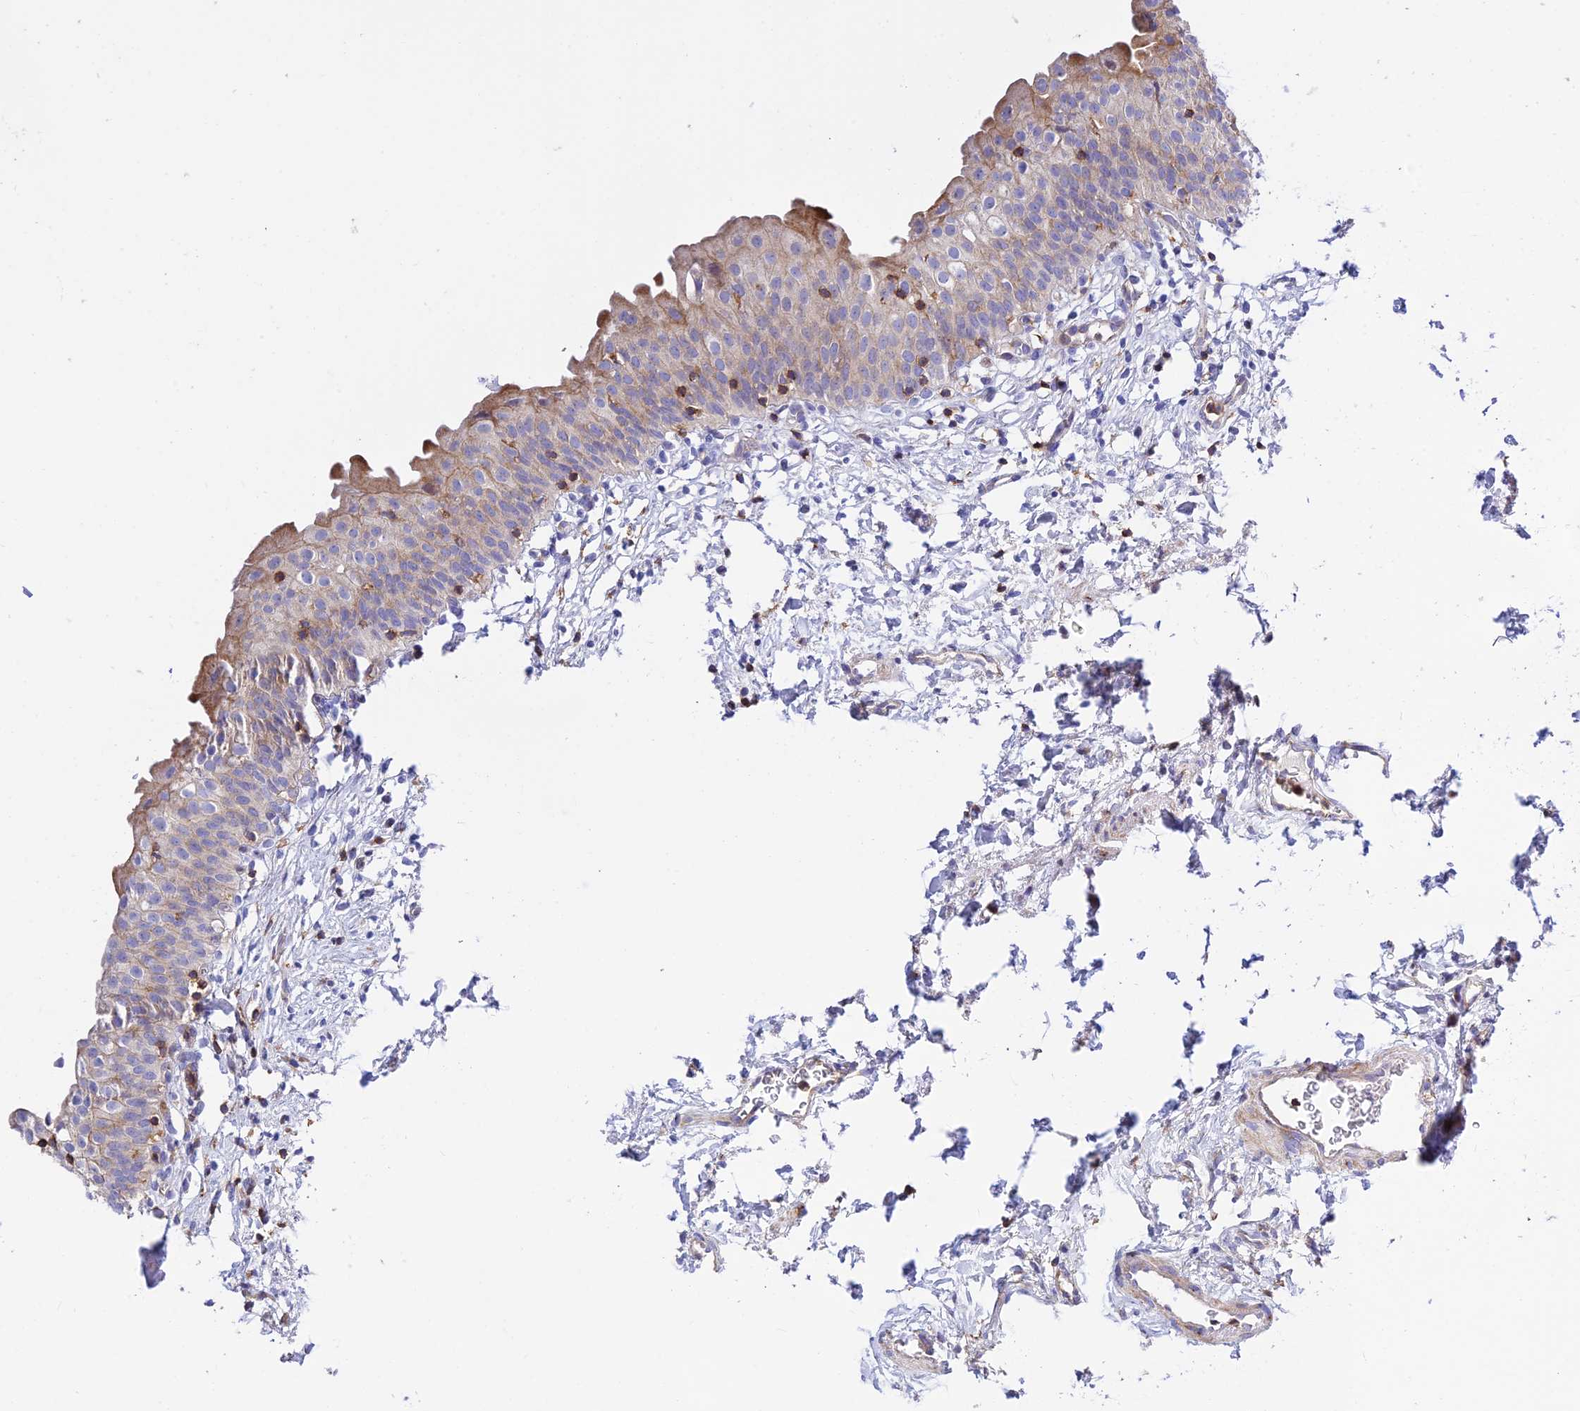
{"staining": {"intensity": "moderate", "quantity": "<25%", "location": "cytoplasmic/membranous"}, "tissue": "urinary bladder", "cell_type": "Urothelial cells", "image_type": "normal", "snomed": [{"axis": "morphology", "description": "Normal tissue, NOS"}, {"axis": "topography", "description": "Urinary bladder"}], "caption": "This is a photomicrograph of immunohistochemistry (IHC) staining of benign urinary bladder, which shows moderate staining in the cytoplasmic/membranous of urothelial cells.", "gene": "PRIM1", "patient": {"sex": "male", "age": 55}}